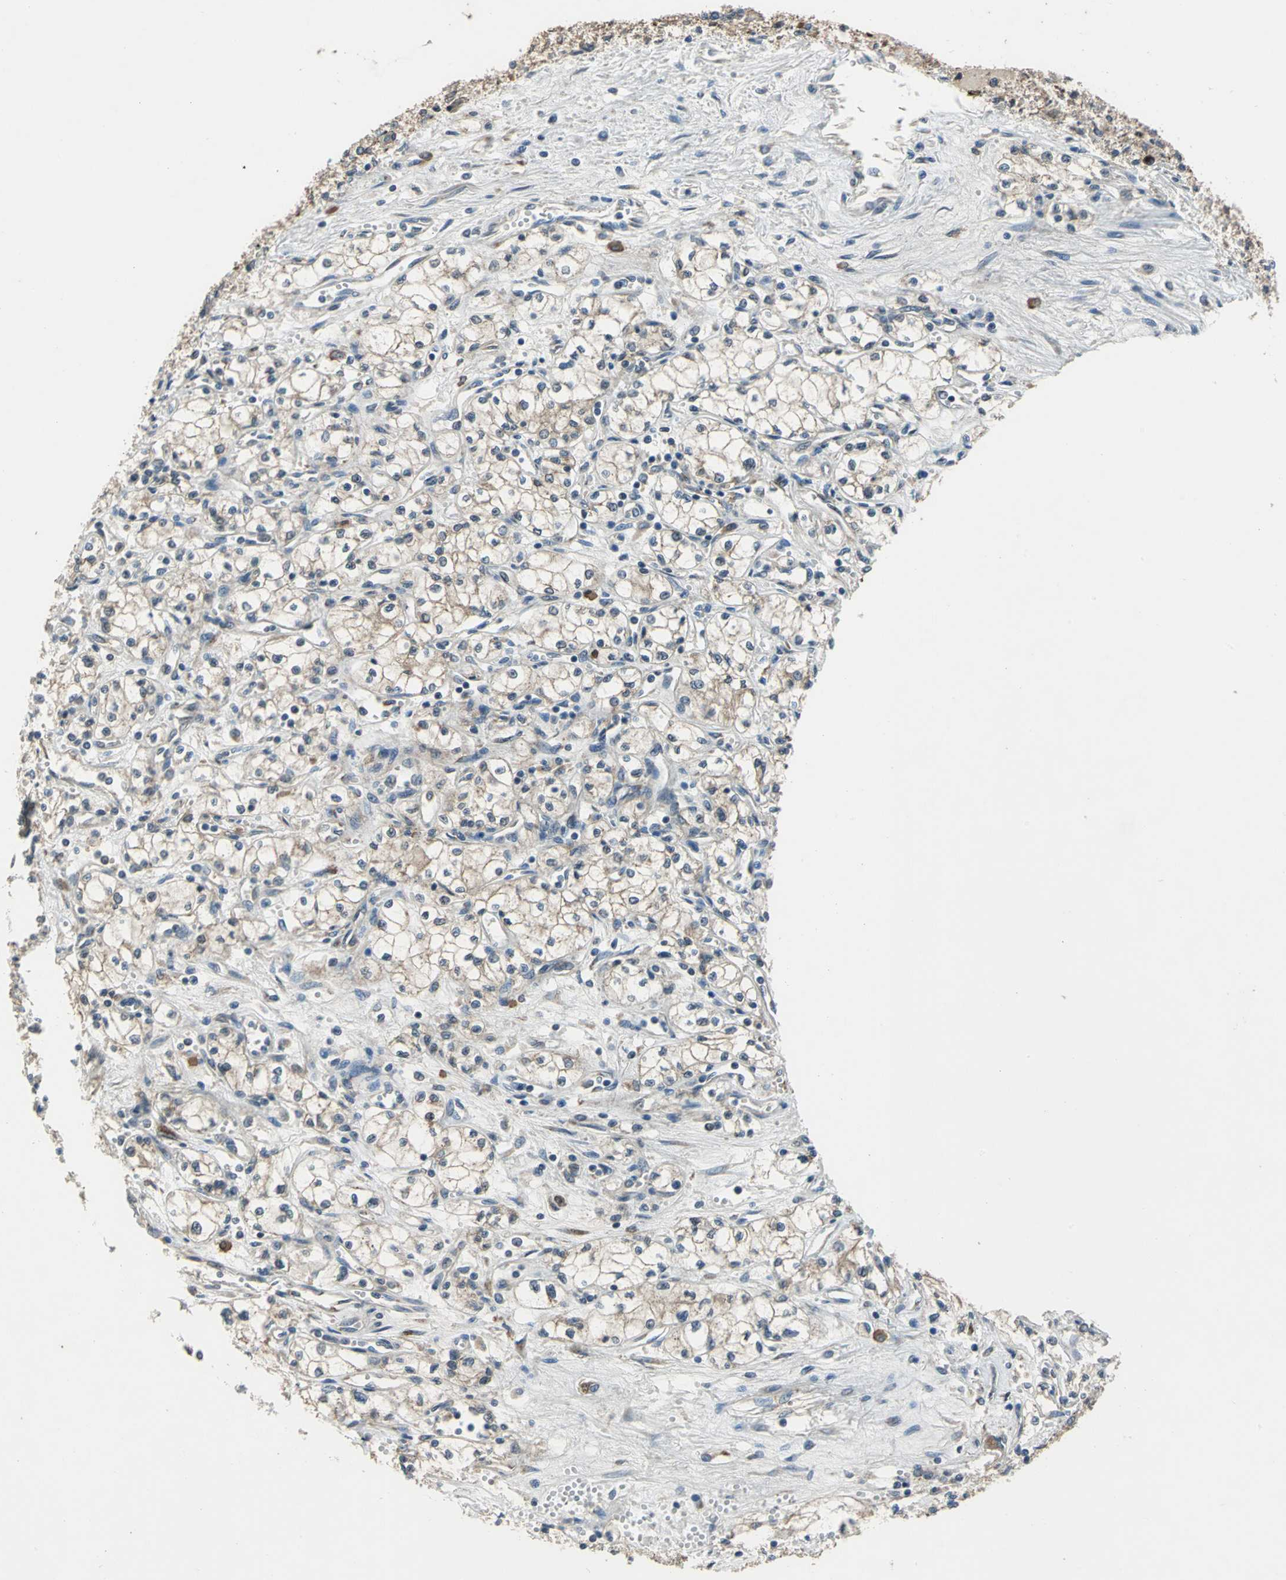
{"staining": {"intensity": "weak", "quantity": ">75%", "location": "cytoplasmic/membranous"}, "tissue": "renal cancer", "cell_type": "Tumor cells", "image_type": "cancer", "snomed": [{"axis": "morphology", "description": "Normal tissue, NOS"}, {"axis": "morphology", "description": "Adenocarcinoma, NOS"}, {"axis": "topography", "description": "Kidney"}], "caption": "Immunohistochemical staining of renal cancer reveals weak cytoplasmic/membranous protein staining in about >75% of tumor cells.", "gene": "NFKBIE", "patient": {"sex": "male", "age": 59}}